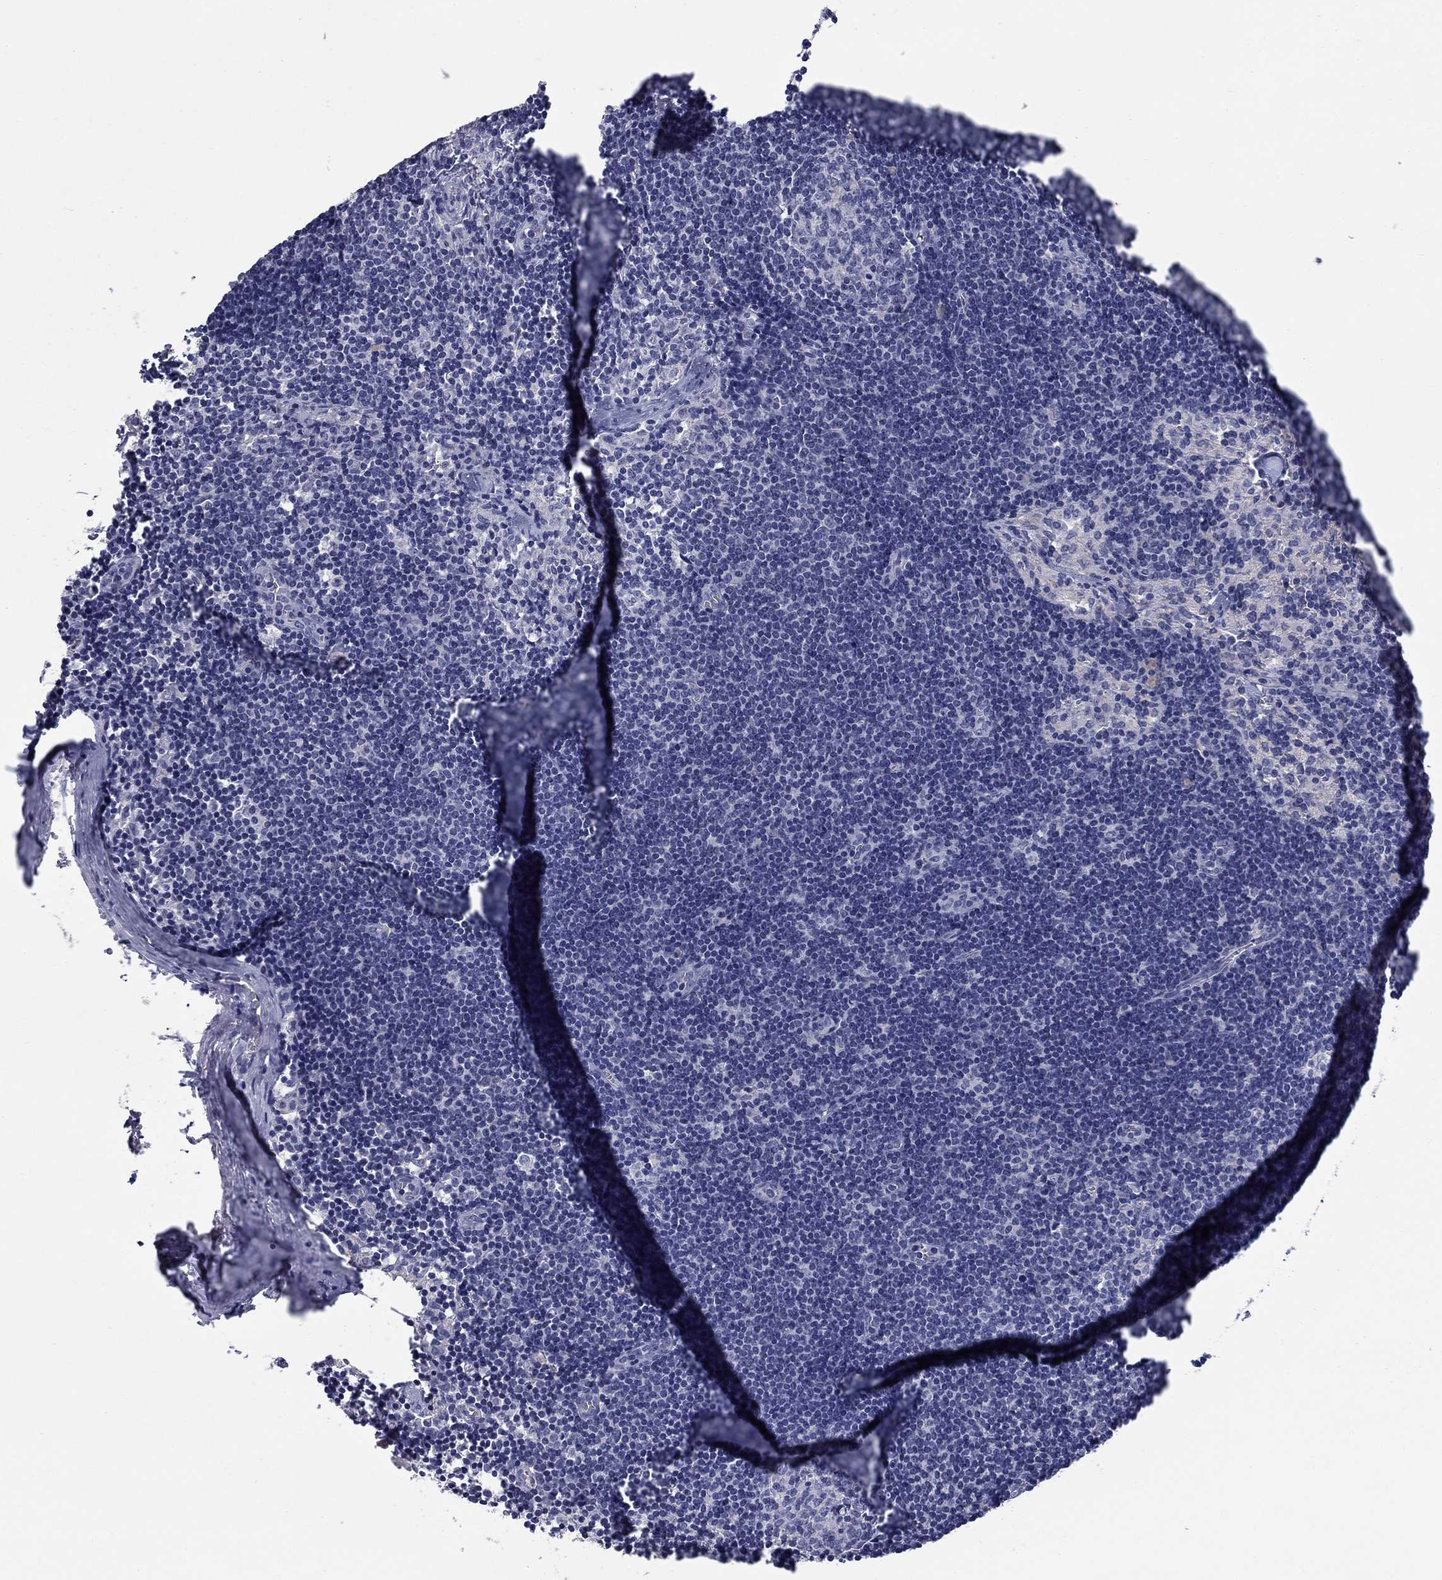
{"staining": {"intensity": "negative", "quantity": "none", "location": "none"}, "tissue": "lymph node", "cell_type": "Germinal center cells", "image_type": "normal", "snomed": [{"axis": "morphology", "description": "Normal tissue, NOS"}, {"axis": "topography", "description": "Lymph node"}], "caption": "DAB (3,3'-diaminobenzidine) immunohistochemical staining of normal lymph node reveals no significant expression in germinal center cells. (DAB IHC with hematoxylin counter stain).", "gene": "FRK", "patient": {"sex": "female", "age": 52}}